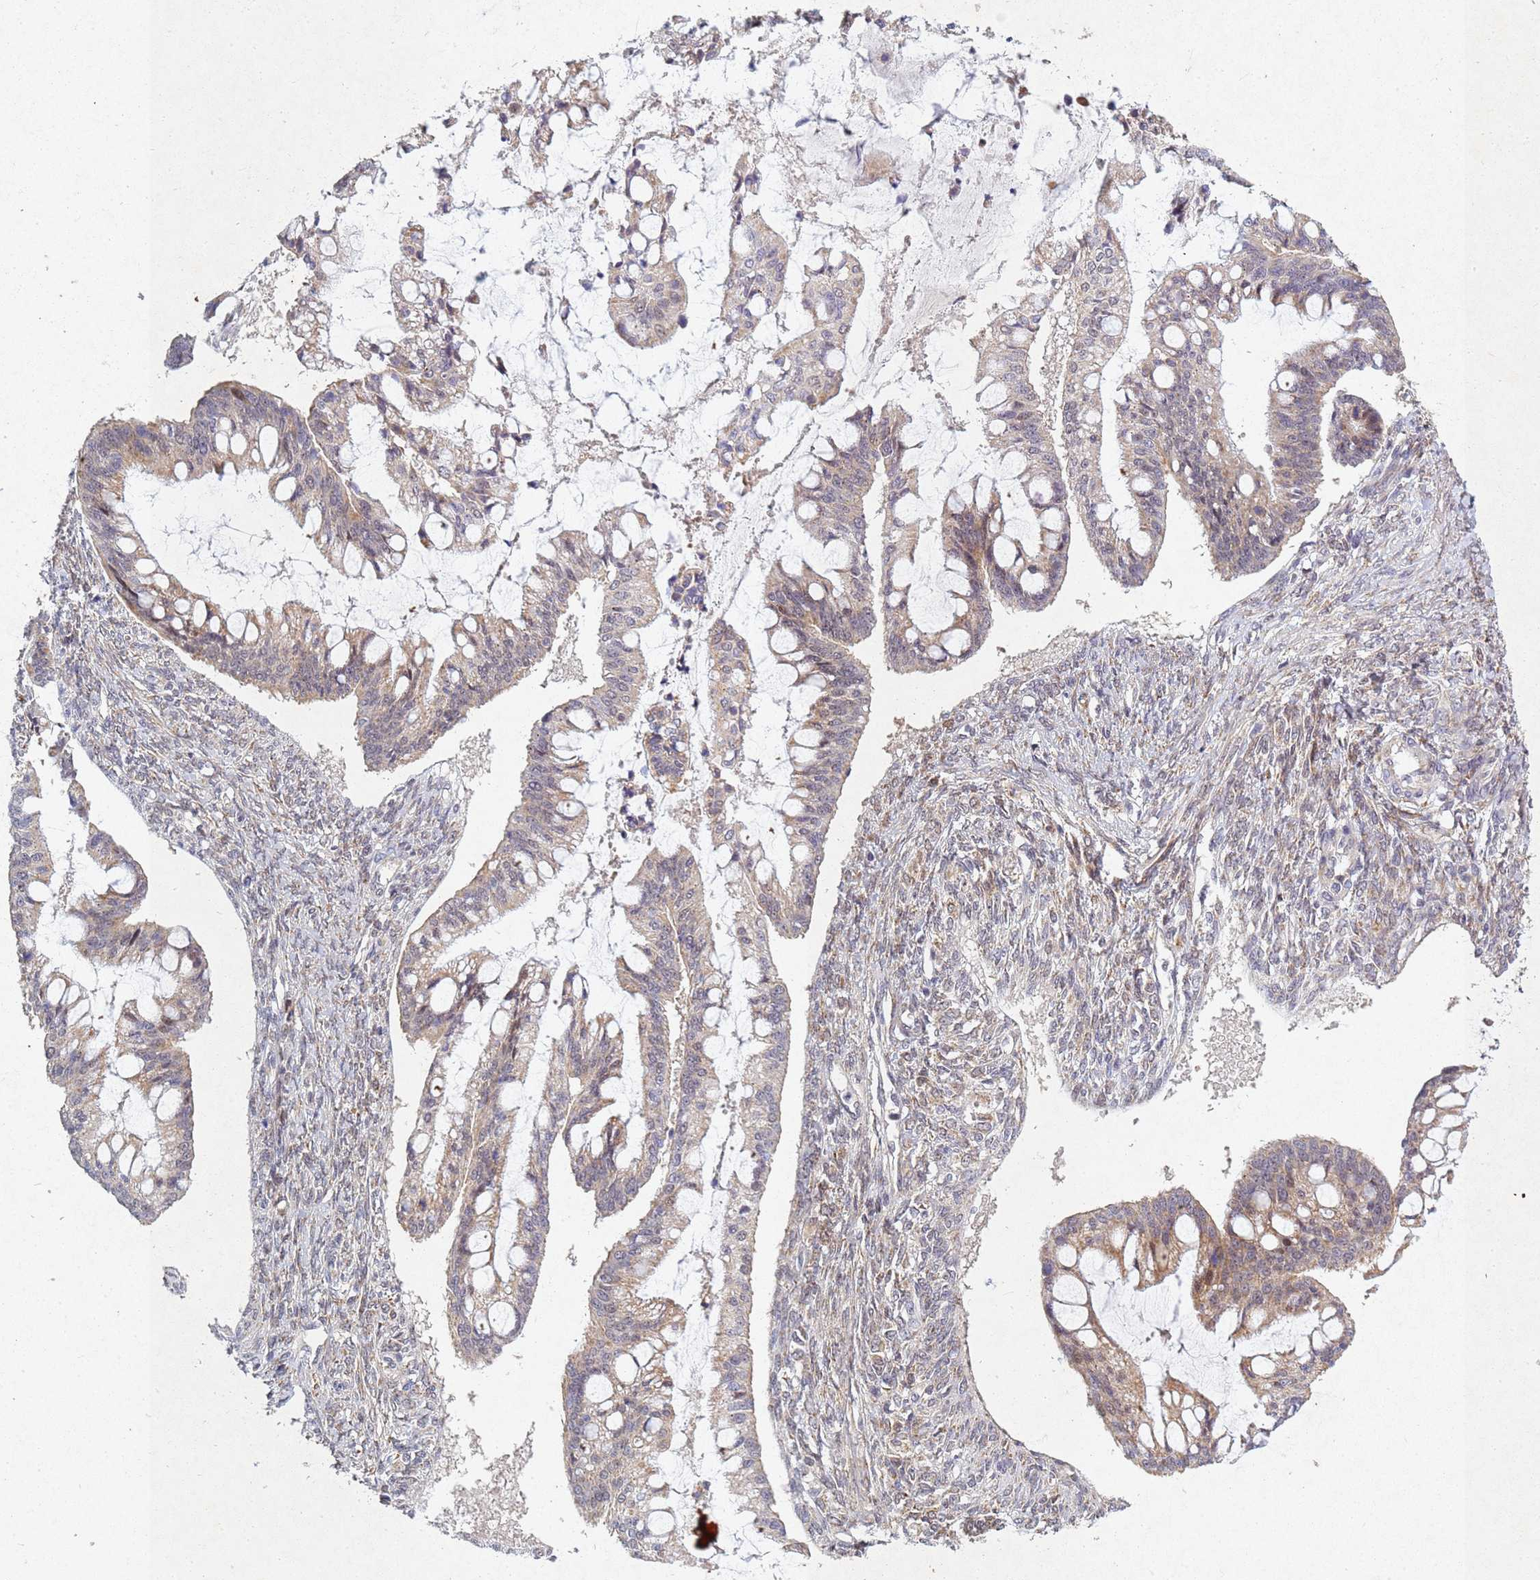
{"staining": {"intensity": "weak", "quantity": ">75%", "location": "cytoplasmic/membranous"}, "tissue": "ovarian cancer", "cell_type": "Tumor cells", "image_type": "cancer", "snomed": [{"axis": "morphology", "description": "Cystadenocarcinoma, mucinous, NOS"}, {"axis": "topography", "description": "Ovary"}], "caption": "Approximately >75% of tumor cells in human ovarian cancer (mucinous cystadenocarcinoma) demonstrate weak cytoplasmic/membranous protein expression as visualized by brown immunohistochemical staining.", "gene": "TNPO2", "patient": {"sex": "female", "age": 73}}